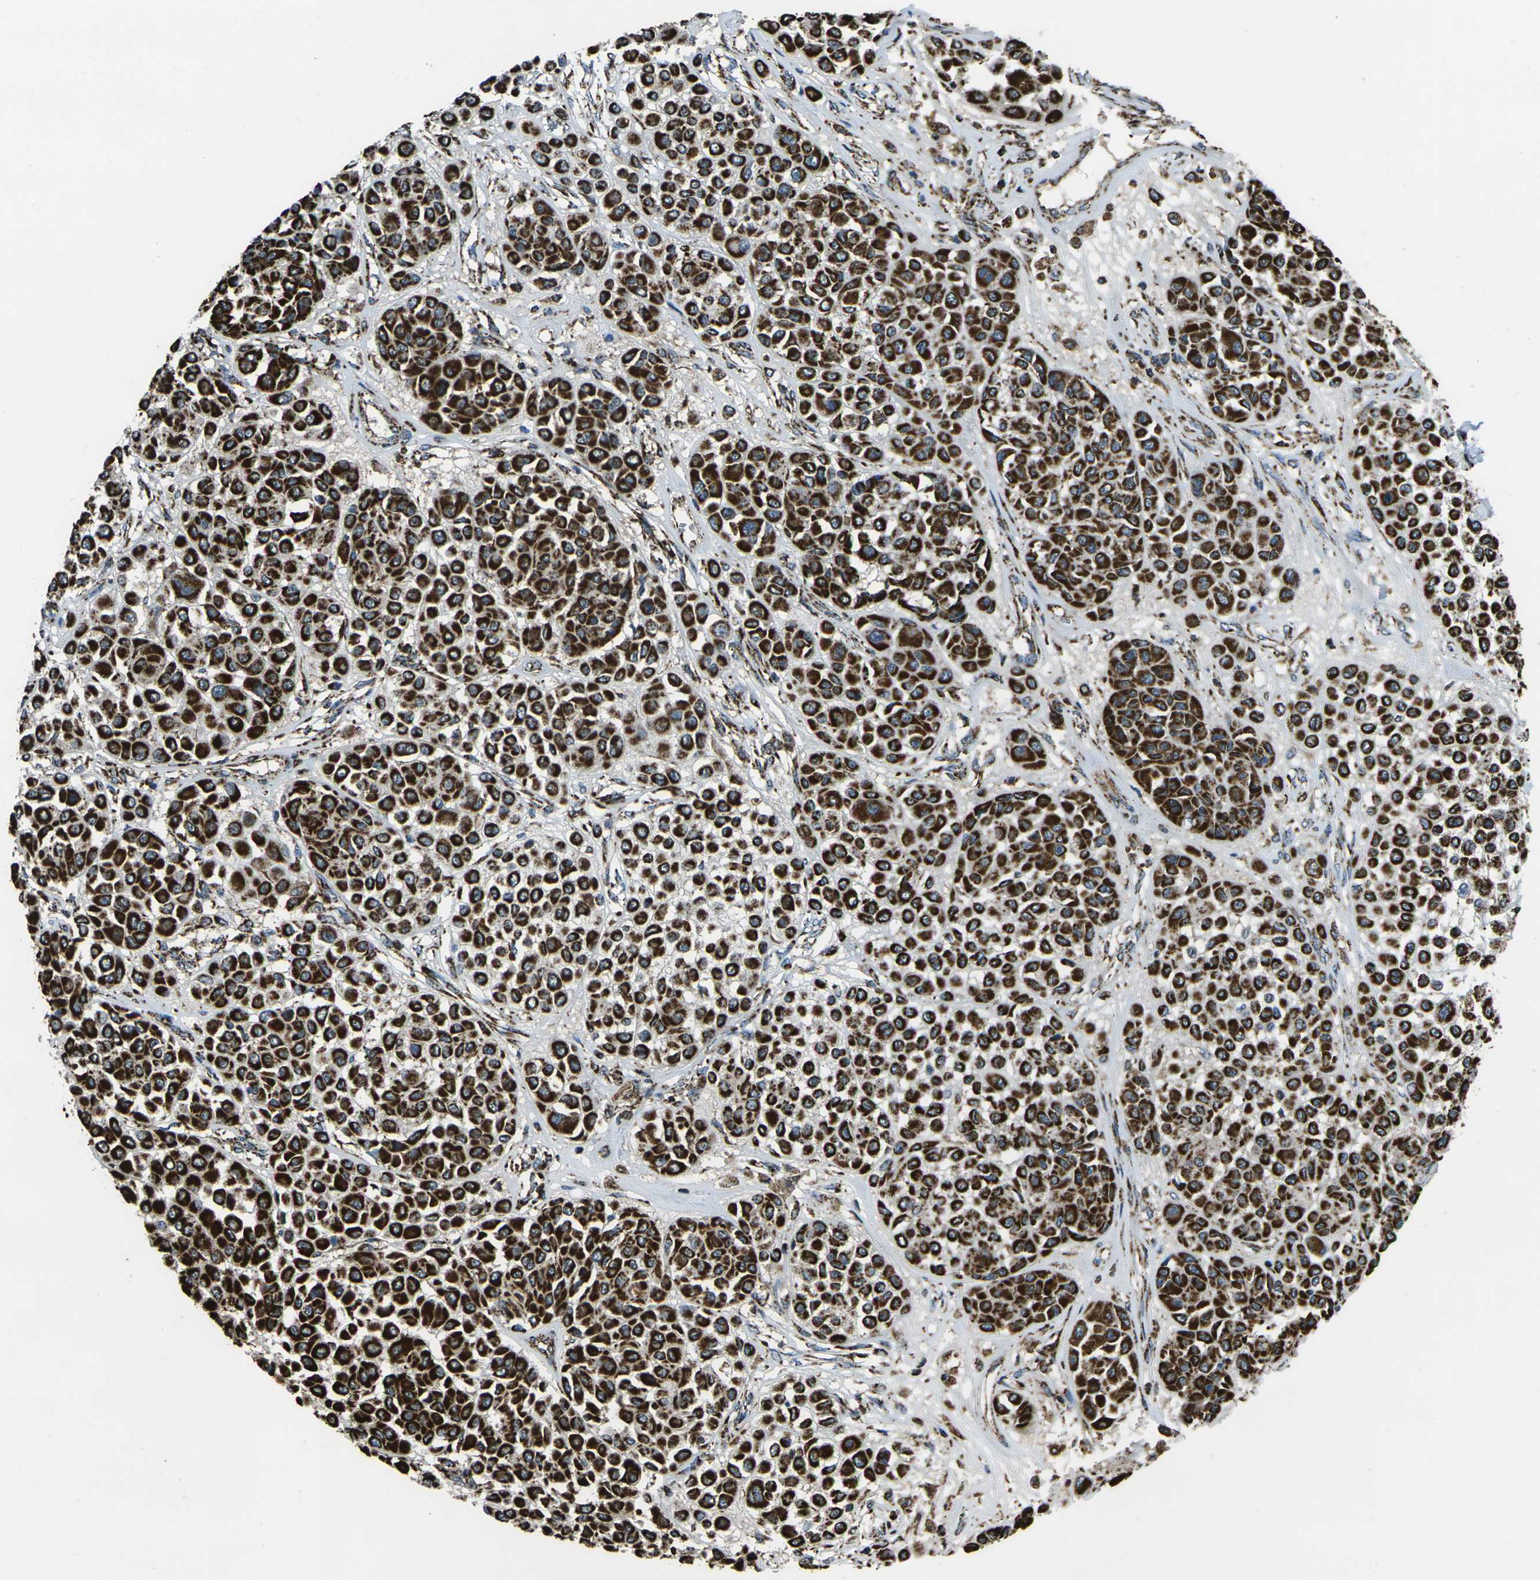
{"staining": {"intensity": "strong", "quantity": ">75%", "location": "cytoplasmic/membranous"}, "tissue": "melanoma", "cell_type": "Tumor cells", "image_type": "cancer", "snomed": [{"axis": "morphology", "description": "Malignant melanoma, Metastatic site"}, {"axis": "topography", "description": "Soft tissue"}], "caption": "Melanoma stained with DAB (3,3'-diaminobenzidine) immunohistochemistry (IHC) shows high levels of strong cytoplasmic/membranous positivity in about >75% of tumor cells. The protein is shown in brown color, while the nuclei are stained blue.", "gene": "KLHL5", "patient": {"sex": "male", "age": 41}}